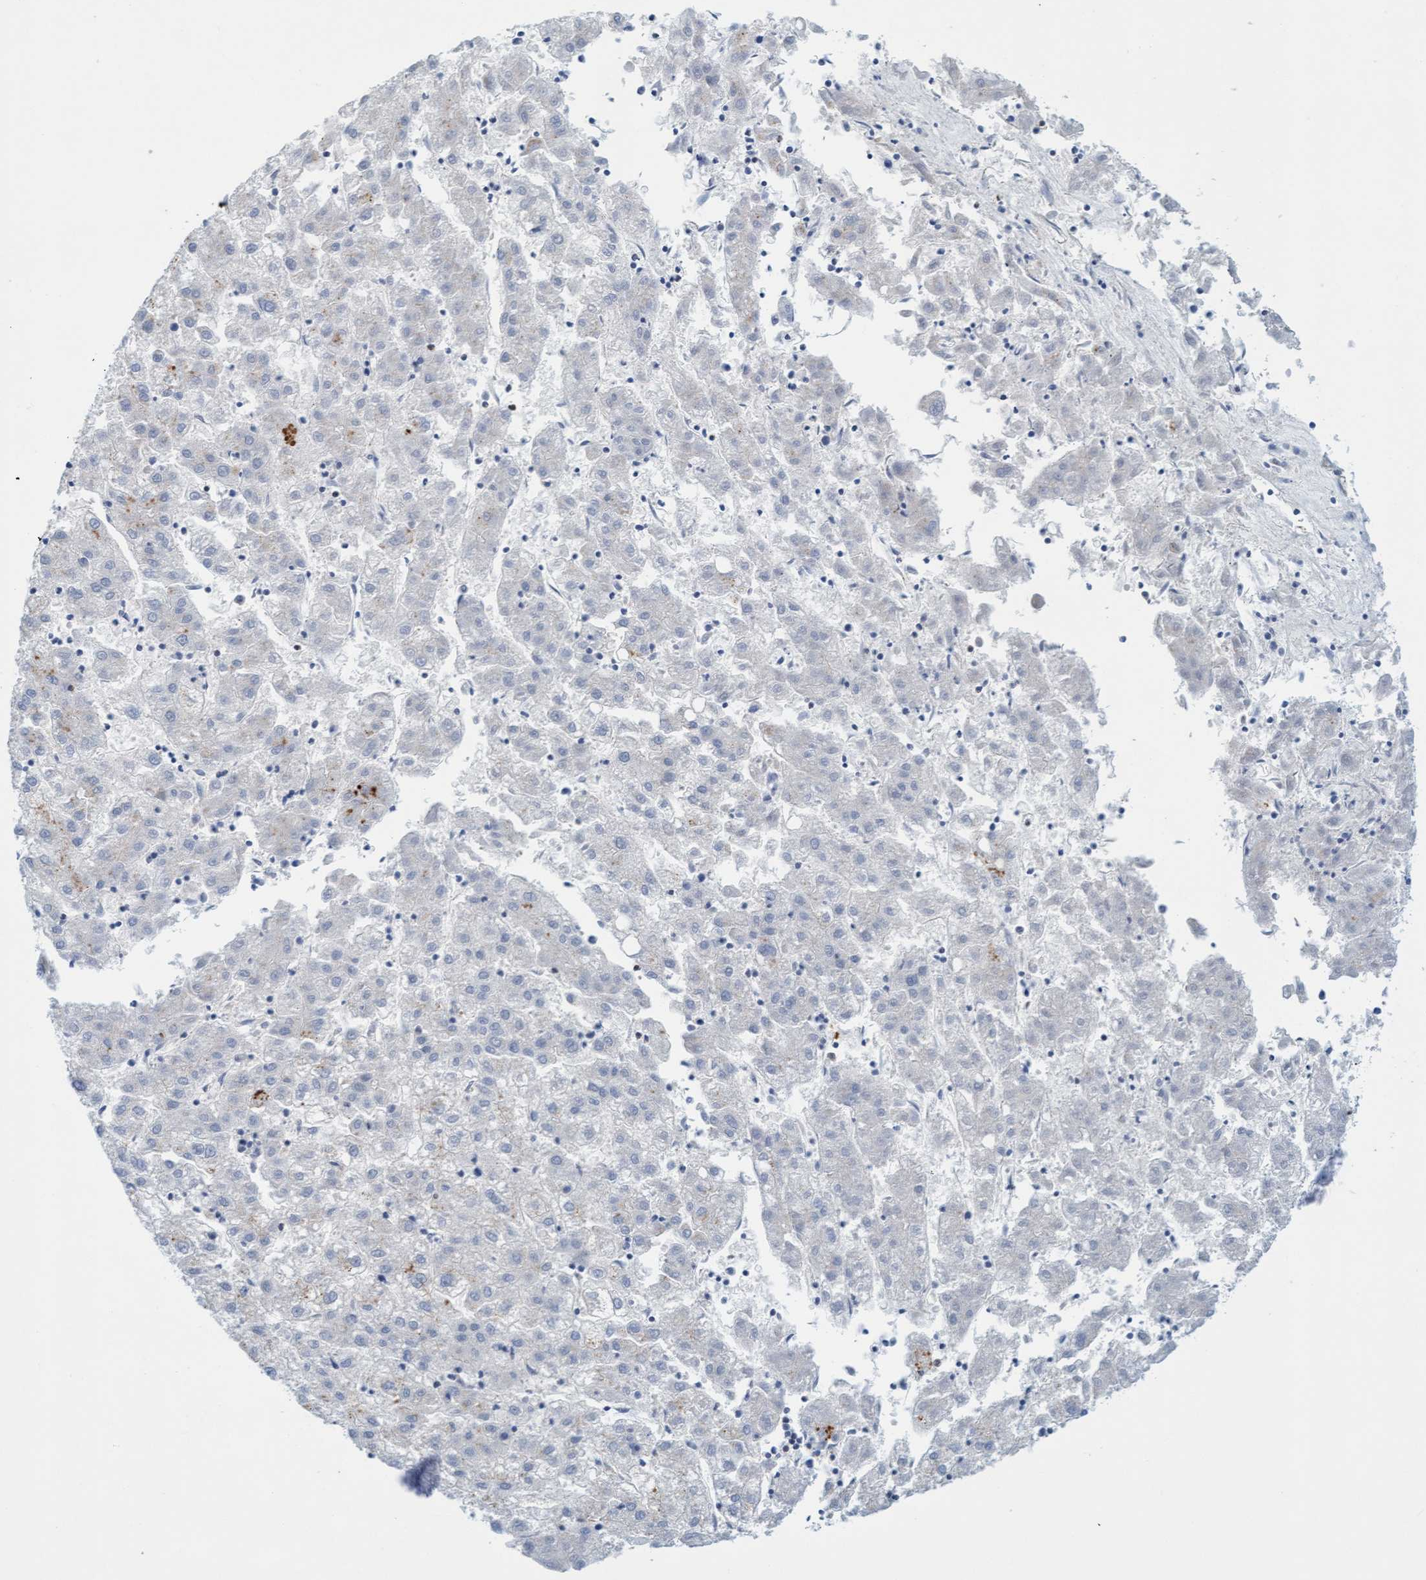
{"staining": {"intensity": "negative", "quantity": "none", "location": "none"}, "tissue": "liver cancer", "cell_type": "Tumor cells", "image_type": "cancer", "snomed": [{"axis": "morphology", "description": "Carcinoma, Hepatocellular, NOS"}, {"axis": "topography", "description": "Liver"}], "caption": "Tumor cells show no significant protein expression in liver cancer.", "gene": "SGSH", "patient": {"sex": "male", "age": 72}}